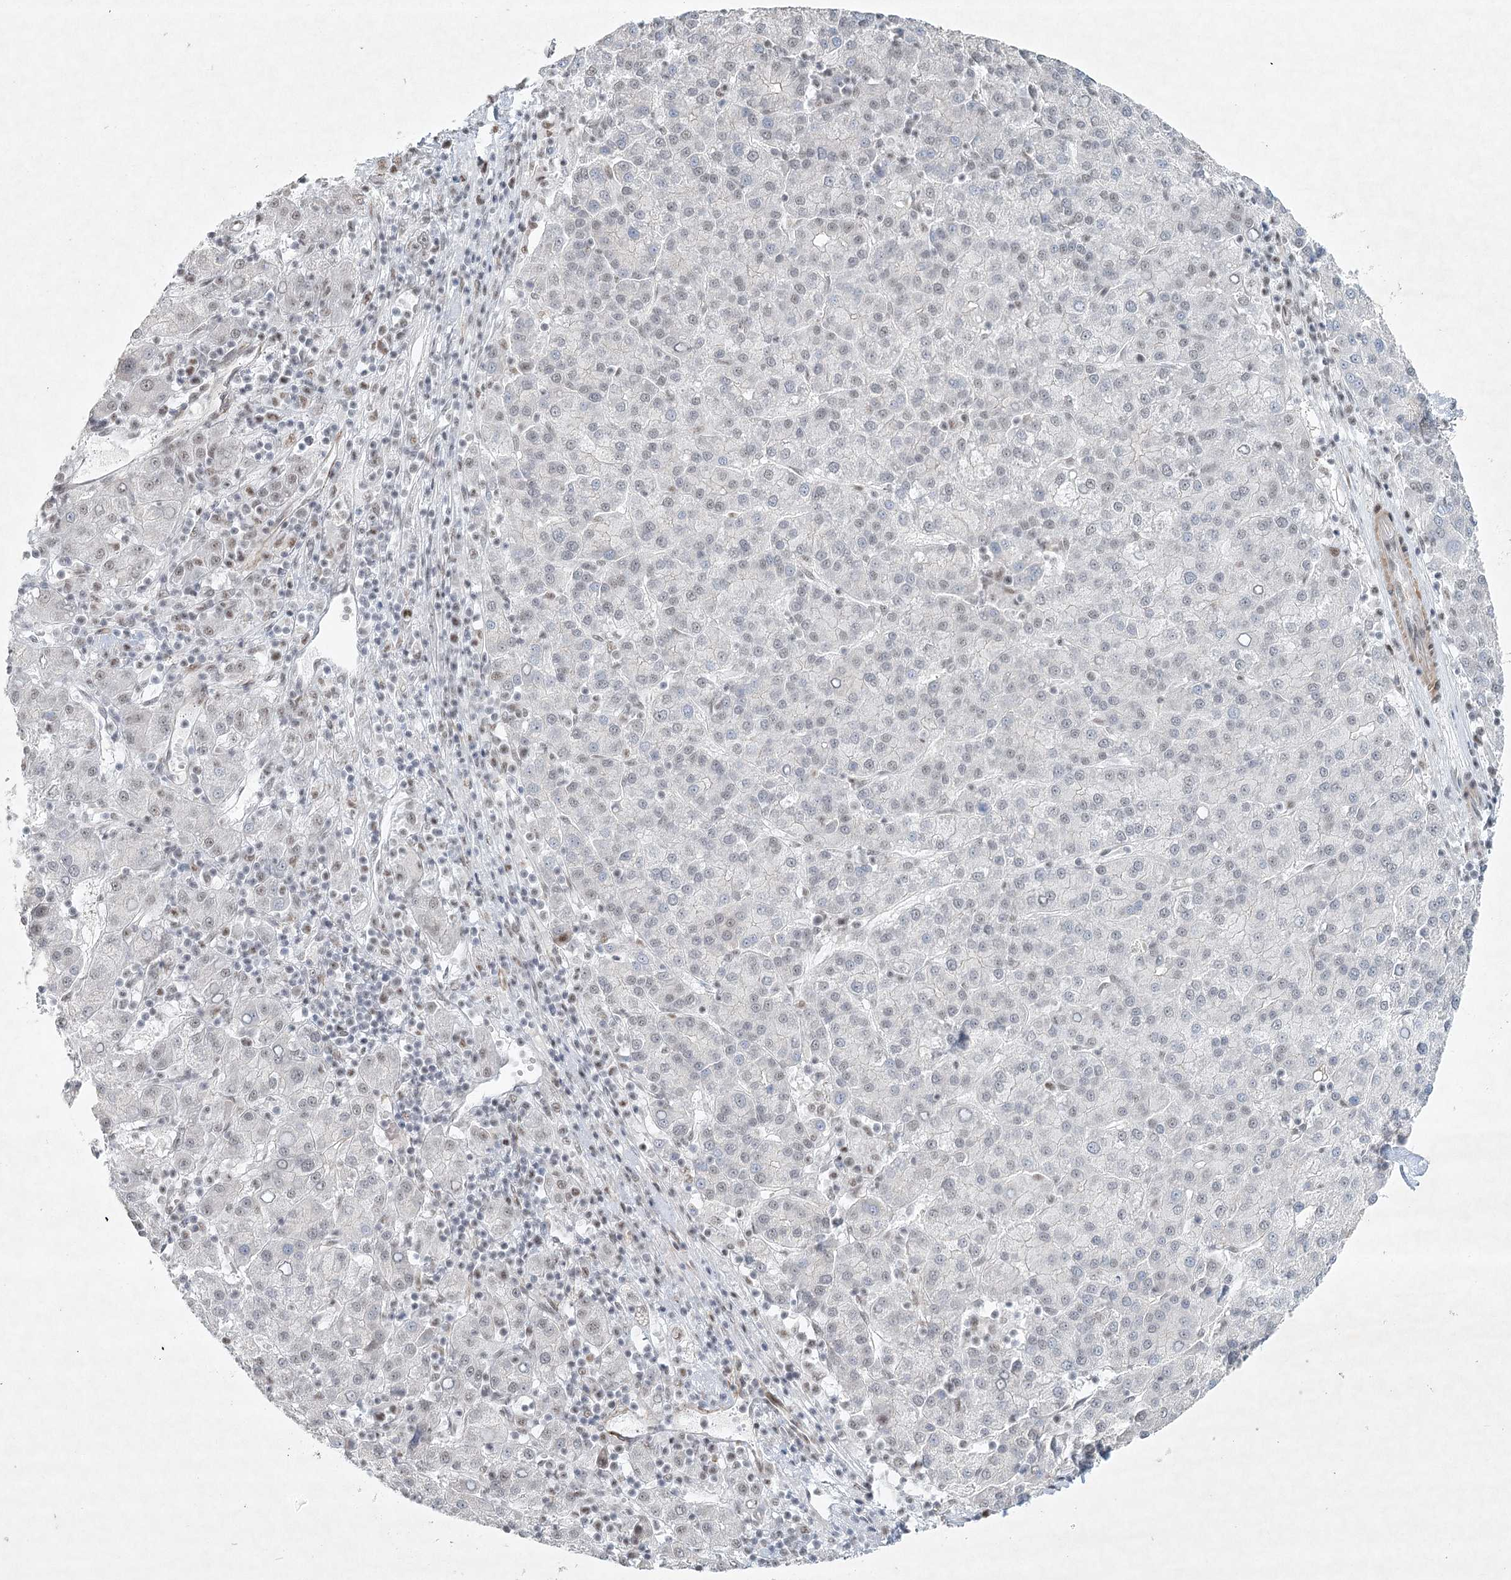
{"staining": {"intensity": "weak", "quantity": "<25%", "location": "nuclear"}, "tissue": "liver cancer", "cell_type": "Tumor cells", "image_type": "cancer", "snomed": [{"axis": "morphology", "description": "Carcinoma, Hepatocellular, NOS"}, {"axis": "topography", "description": "Liver"}], "caption": "This is an IHC histopathology image of liver hepatocellular carcinoma. There is no positivity in tumor cells.", "gene": "U2SURP", "patient": {"sex": "female", "age": 58}}